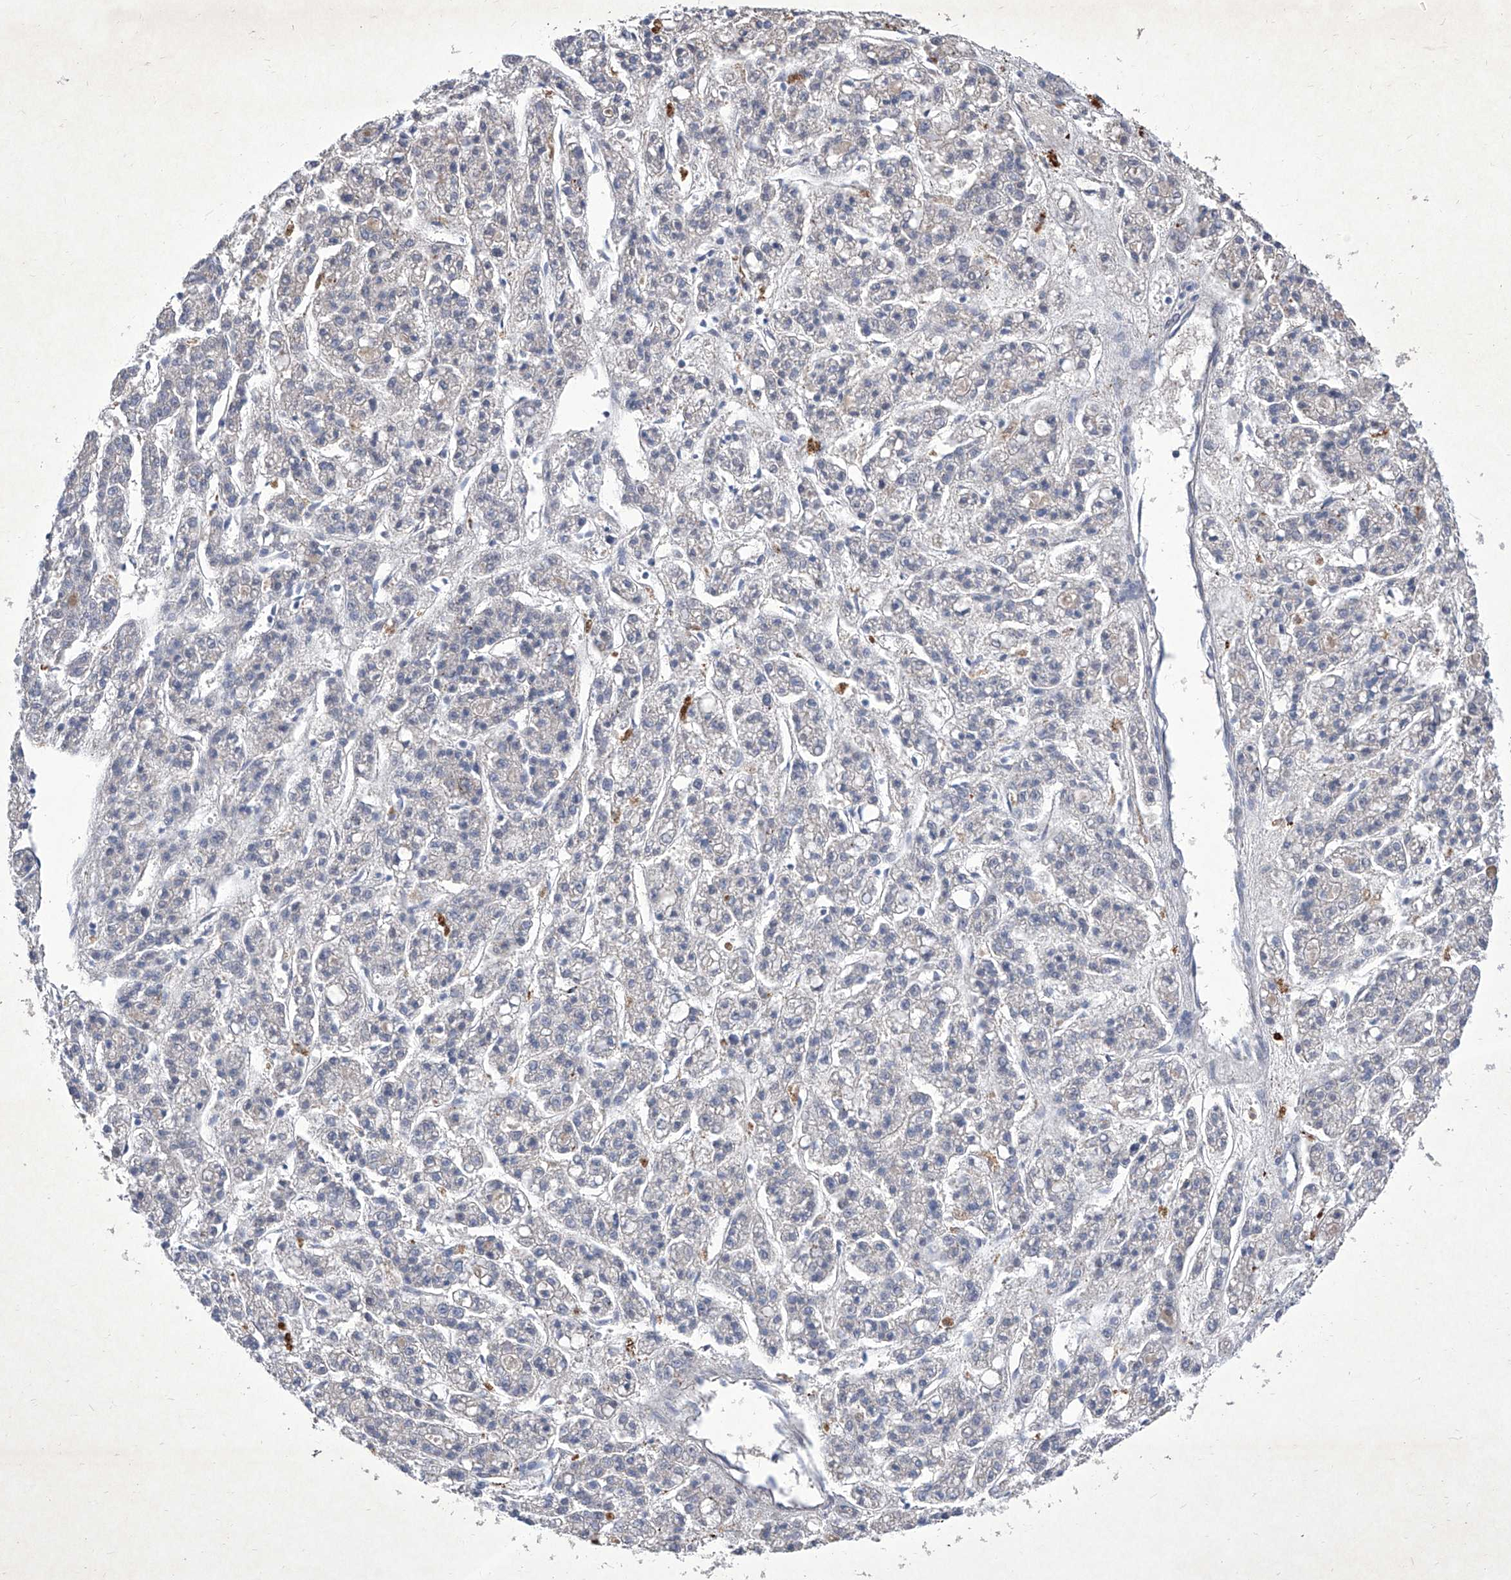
{"staining": {"intensity": "negative", "quantity": "none", "location": "none"}, "tissue": "liver cancer", "cell_type": "Tumor cells", "image_type": "cancer", "snomed": [{"axis": "morphology", "description": "Carcinoma, Hepatocellular, NOS"}, {"axis": "topography", "description": "Liver"}], "caption": "This photomicrograph is of liver cancer (hepatocellular carcinoma) stained with IHC to label a protein in brown with the nuclei are counter-stained blue. There is no expression in tumor cells. (Brightfield microscopy of DAB immunohistochemistry (IHC) at high magnification).", "gene": "IFNL2", "patient": {"sex": "male", "age": 70}}